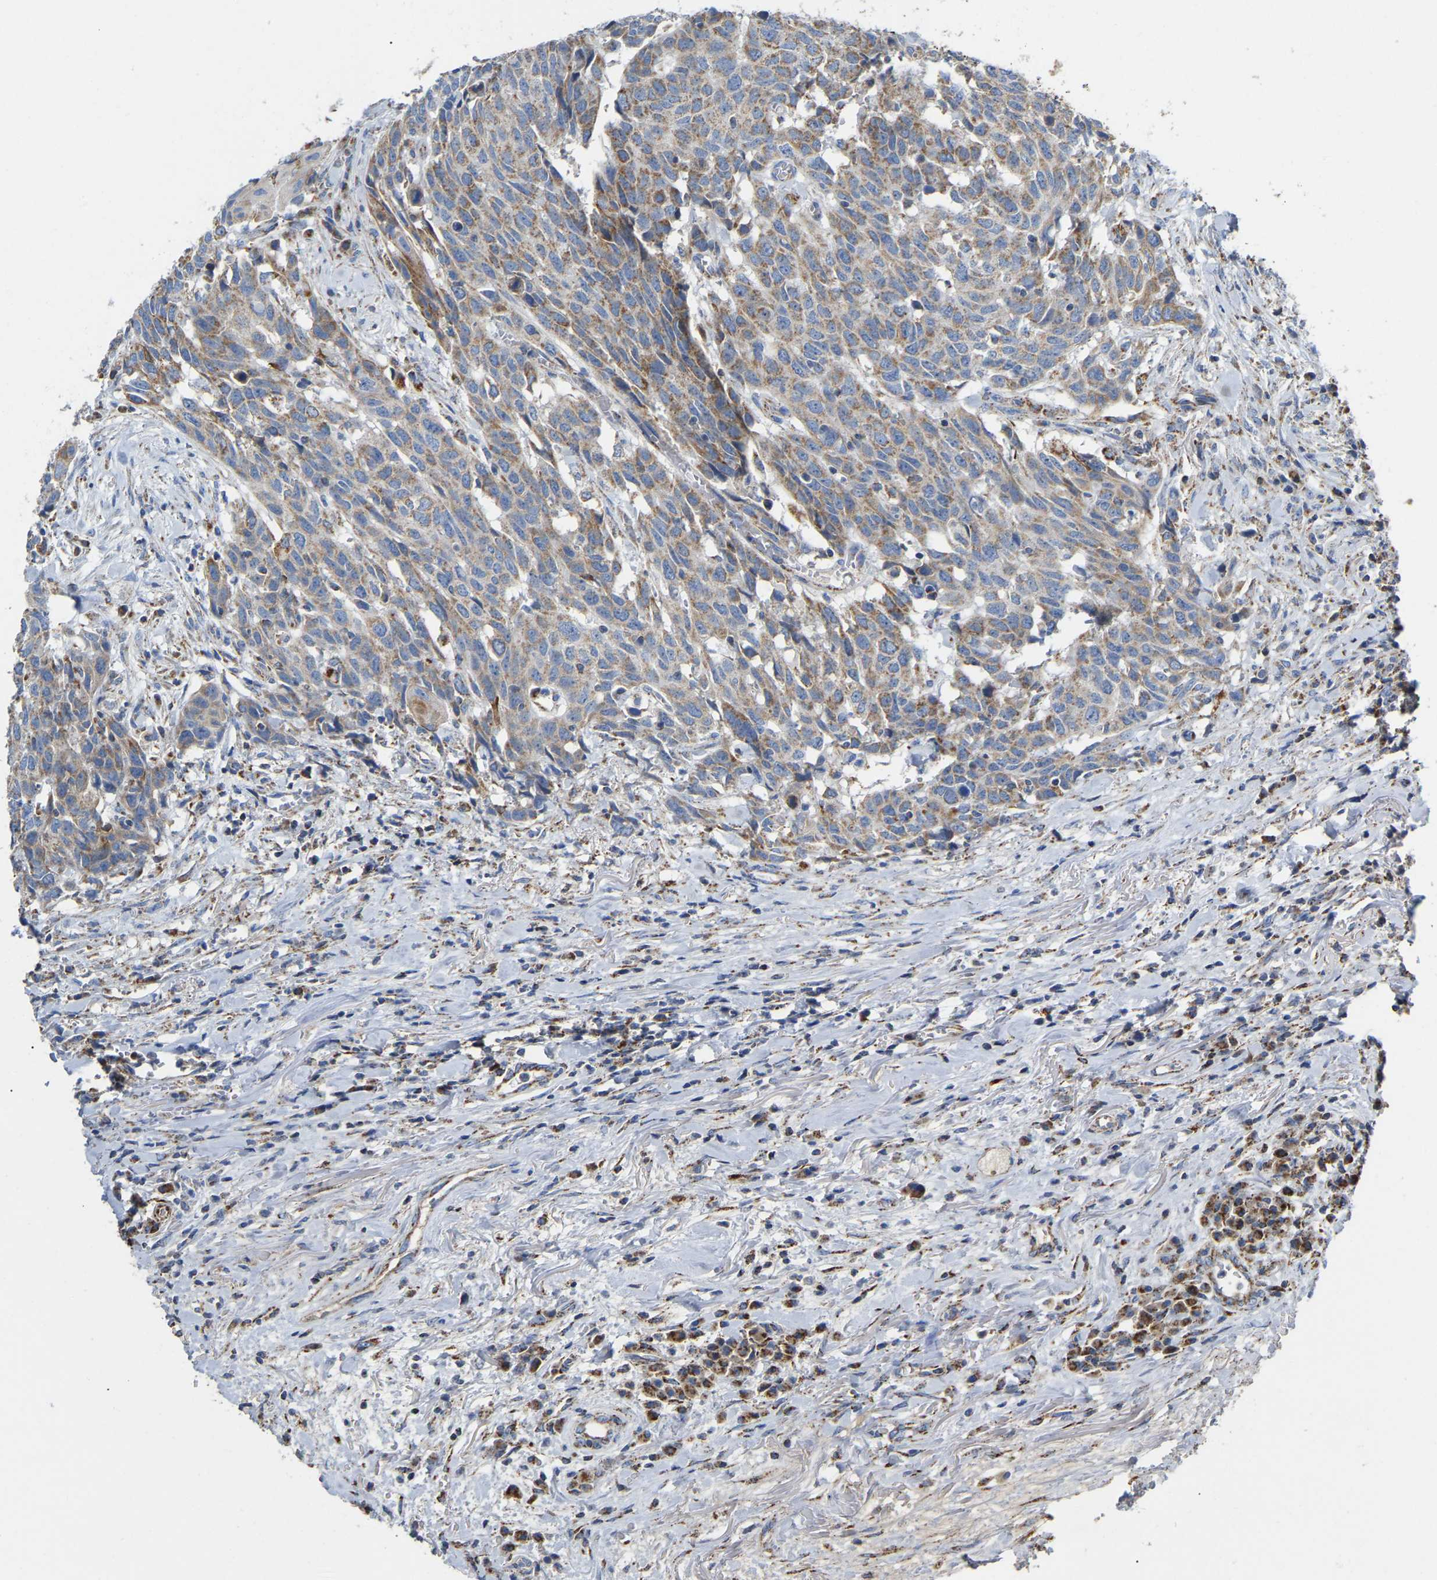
{"staining": {"intensity": "weak", "quantity": "<25%", "location": "cytoplasmic/membranous"}, "tissue": "head and neck cancer", "cell_type": "Tumor cells", "image_type": "cancer", "snomed": [{"axis": "morphology", "description": "Squamous cell carcinoma, NOS"}, {"axis": "topography", "description": "Head-Neck"}], "caption": "Micrograph shows no protein expression in tumor cells of squamous cell carcinoma (head and neck) tissue.", "gene": "HIBADH", "patient": {"sex": "male", "age": 66}}